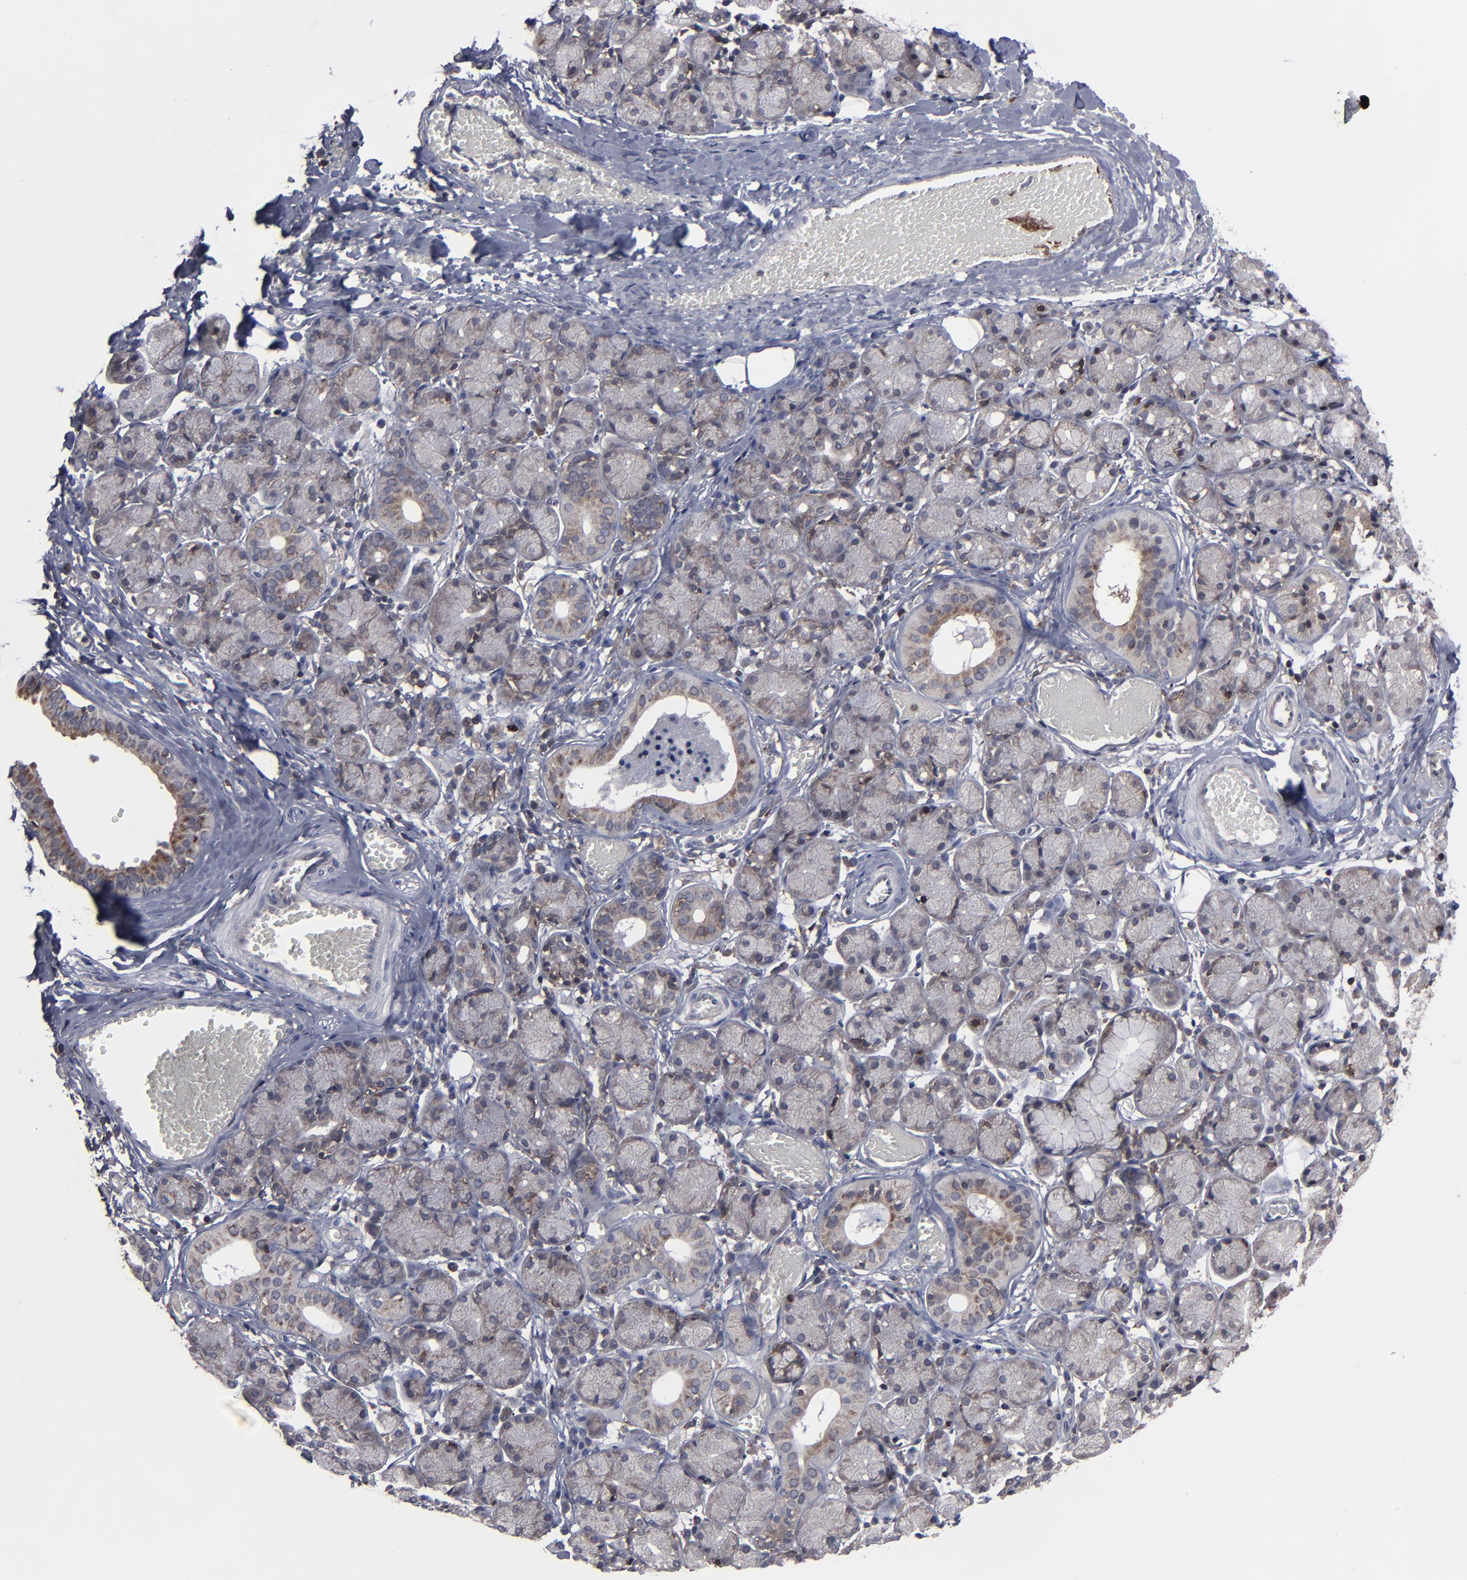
{"staining": {"intensity": "moderate", "quantity": "25%-75%", "location": "cytoplasmic/membranous,nuclear"}, "tissue": "salivary gland", "cell_type": "Glandular cells", "image_type": "normal", "snomed": [{"axis": "morphology", "description": "Normal tissue, NOS"}, {"axis": "topography", "description": "Salivary gland"}], "caption": "The image exhibits staining of benign salivary gland, revealing moderate cytoplasmic/membranous,nuclear protein staining (brown color) within glandular cells. (brown staining indicates protein expression, while blue staining denotes nuclei).", "gene": "KIAA2026", "patient": {"sex": "female", "age": 24}}